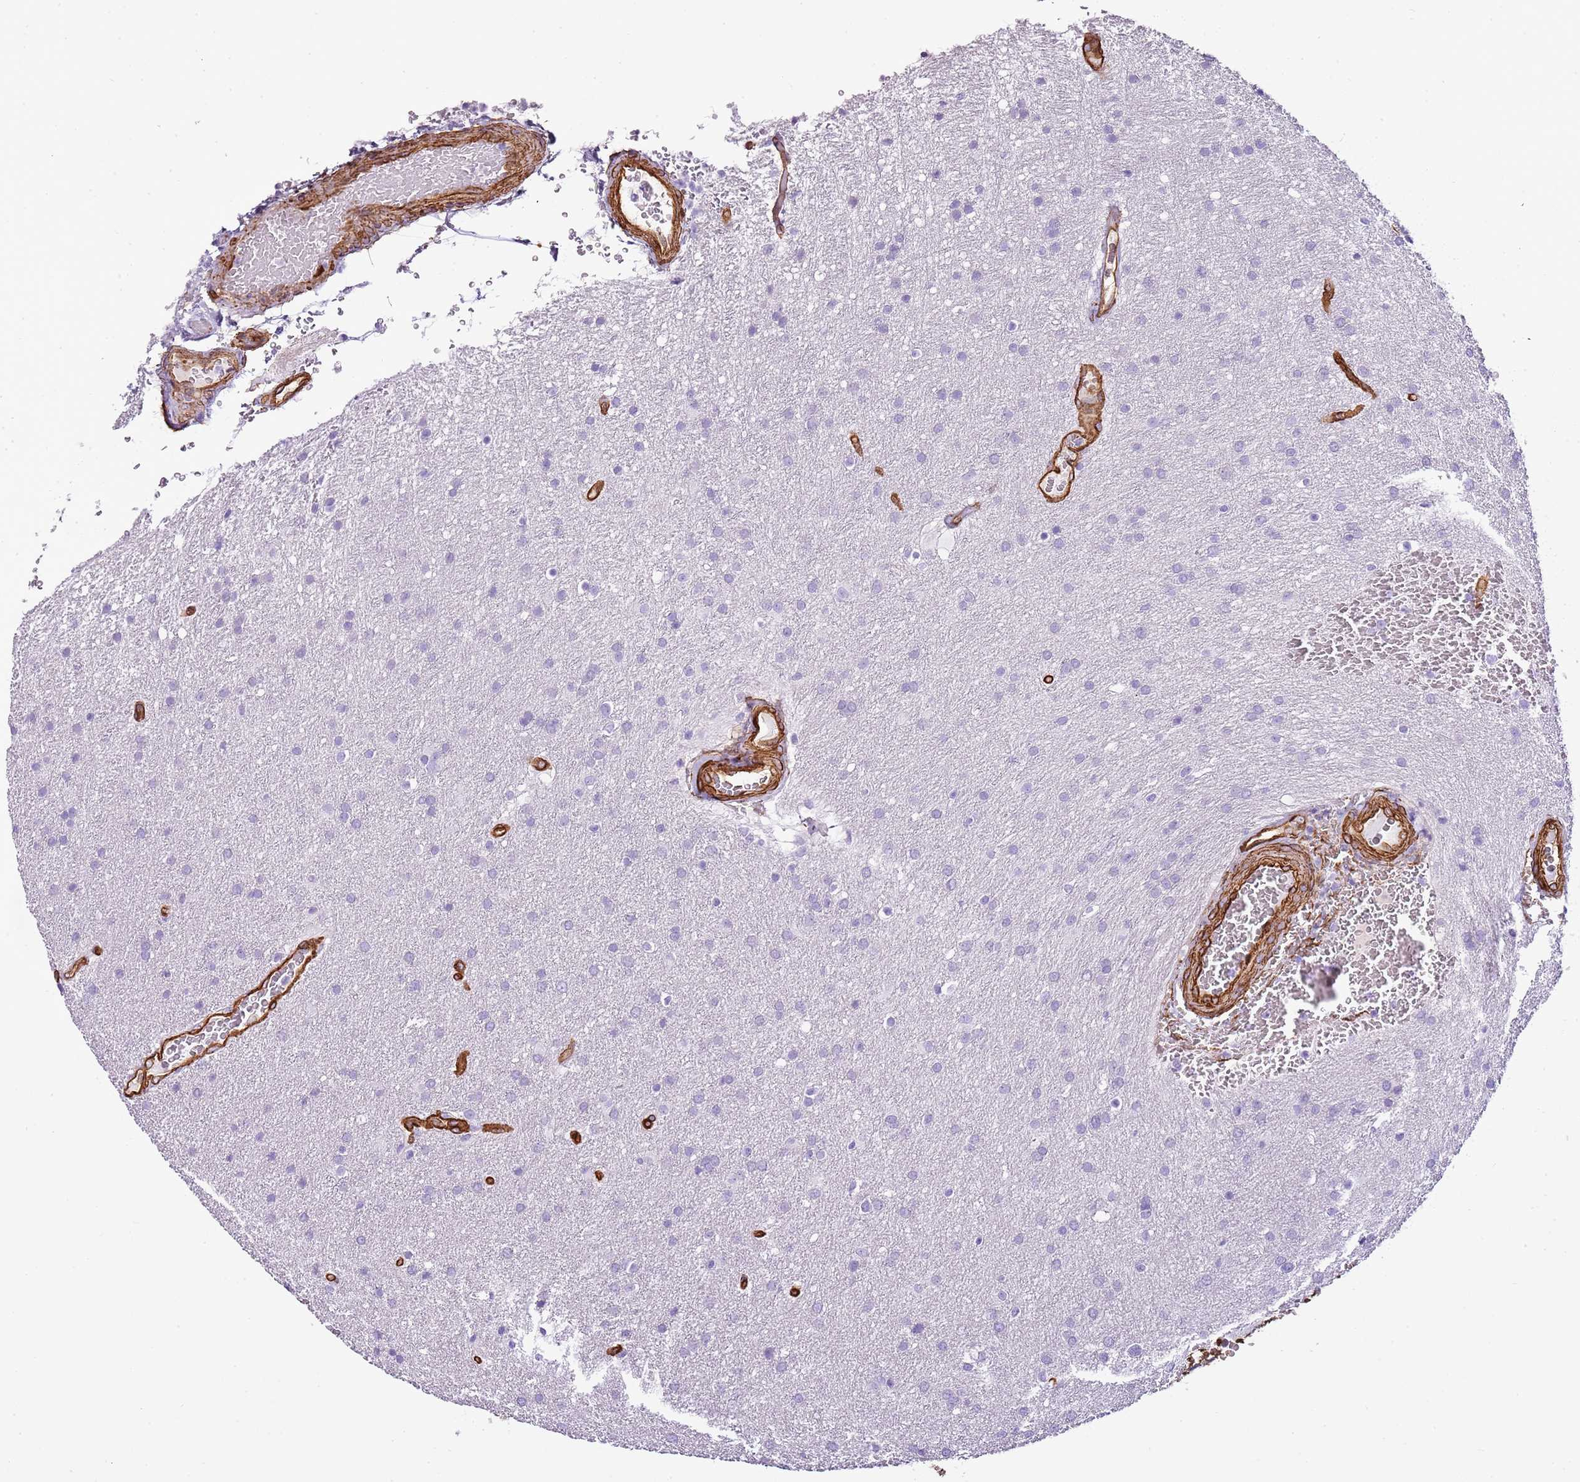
{"staining": {"intensity": "negative", "quantity": "none", "location": "none"}, "tissue": "glioma", "cell_type": "Tumor cells", "image_type": "cancer", "snomed": [{"axis": "morphology", "description": "Glioma, malignant, Low grade"}, {"axis": "topography", "description": "Brain"}], "caption": "Malignant low-grade glioma was stained to show a protein in brown. There is no significant staining in tumor cells.", "gene": "CTDSPL", "patient": {"sex": "female", "age": 32}}